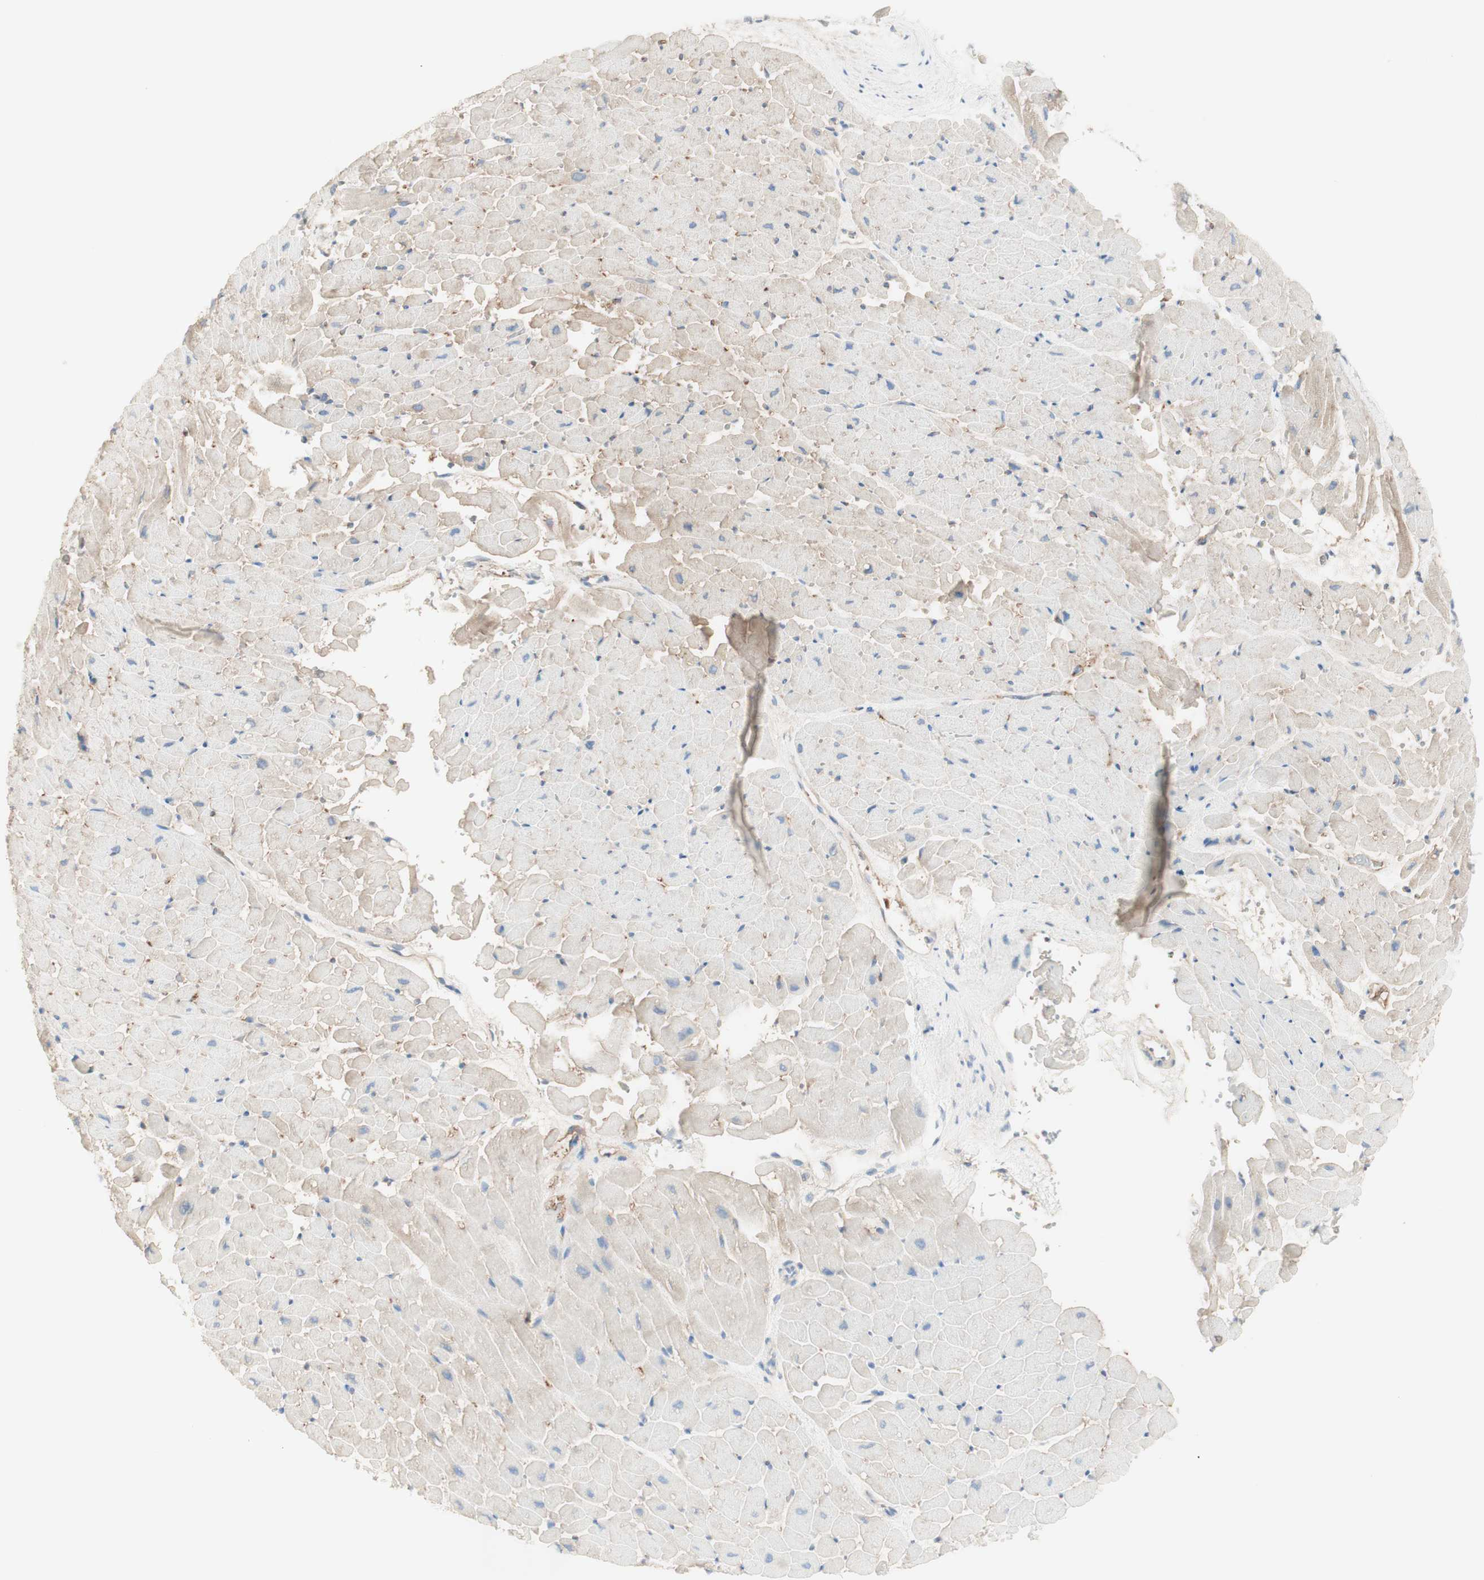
{"staining": {"intensity": "weak", "quantity": "25%-75%", "location": "cytoplasmic/membranous"}, "tissue": "heart muscle", "cell_type": "Cardiomyocytes", "image_type": "normal", "snomed": [{"axis": "morphology", "description": "Normal tissue, NOS"}, {"axis": "topography", "description": "Heart"}], "caption": "The image shows a brown stain indicating the presence of a protein in the cytoplasmic/membranous of cardiomyocytes in heart muscle.", "gene": "KNG1", "patient": {"sex": "male", "age": 45}}